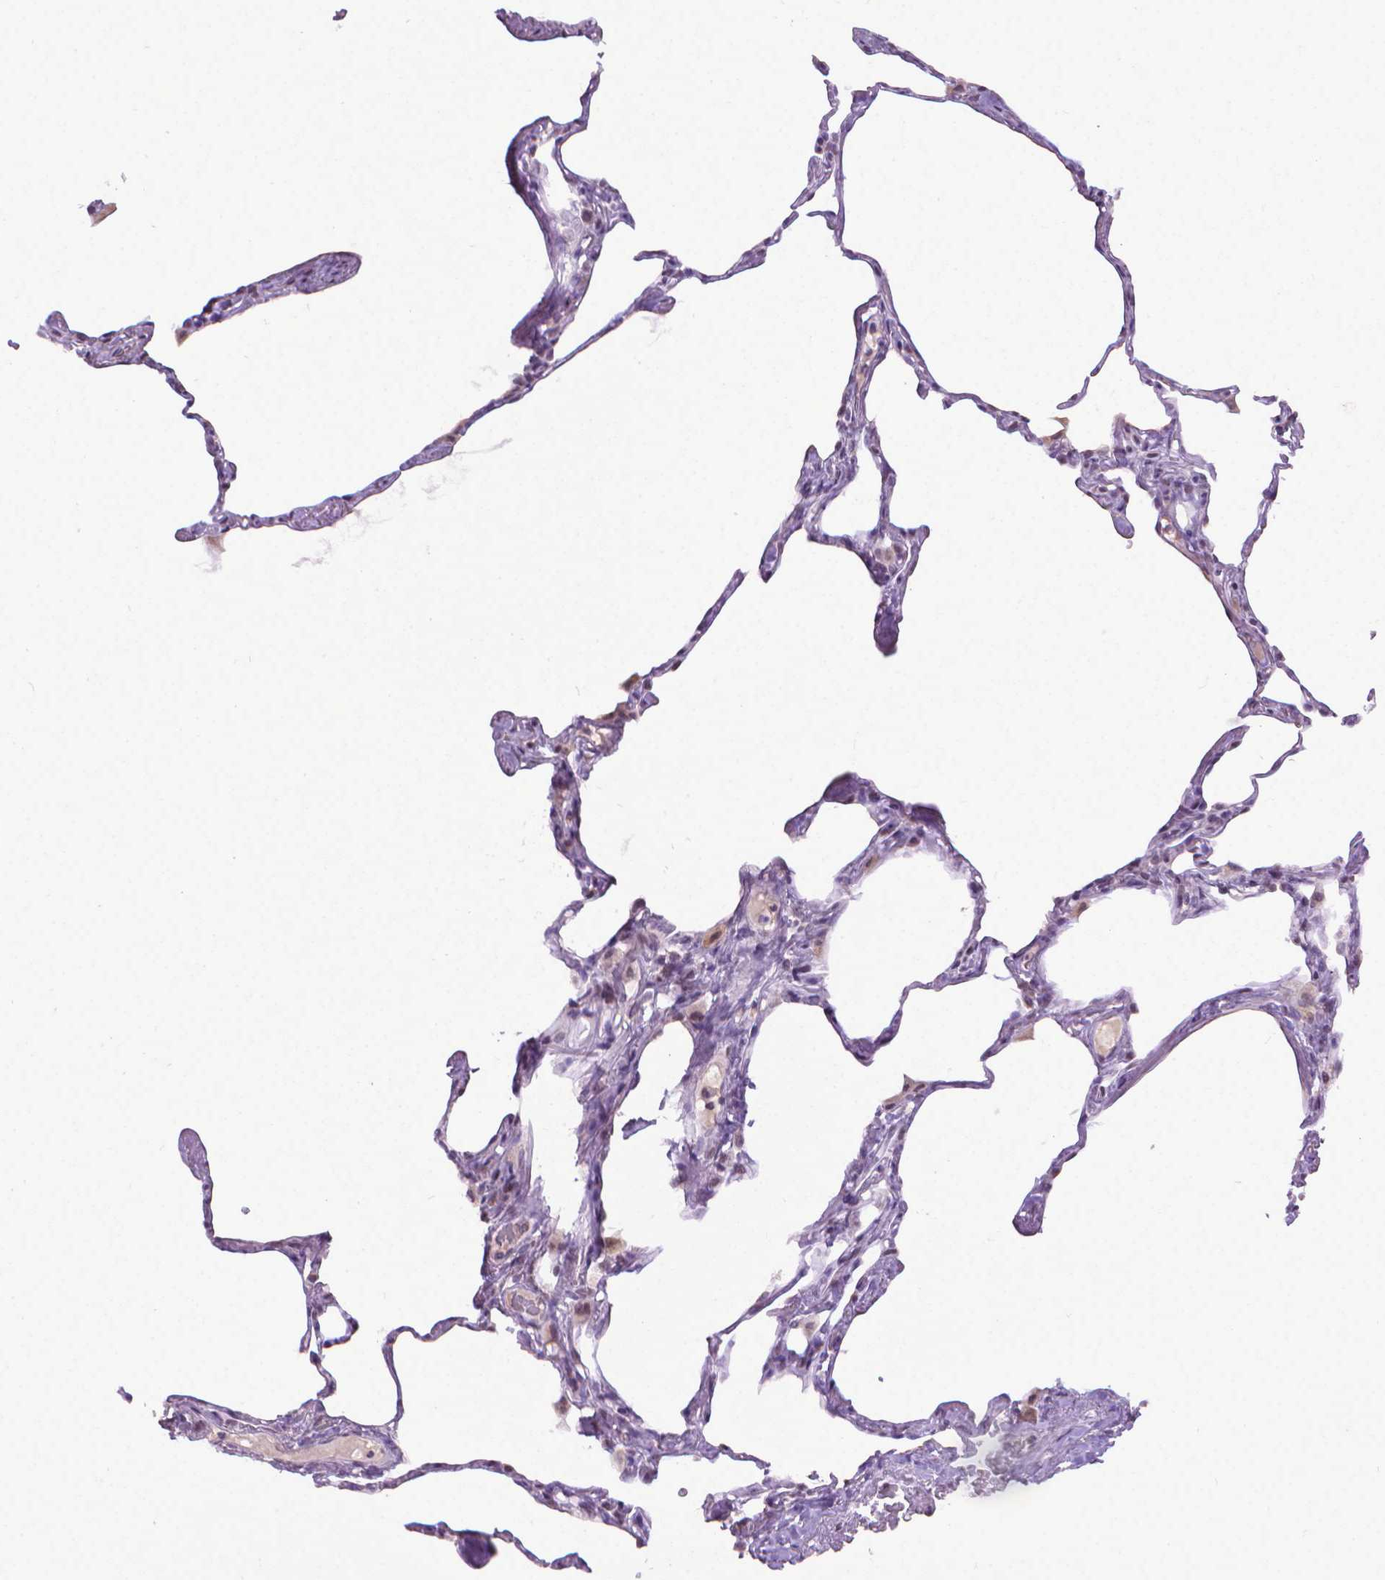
{"staining": {"intensity": "negative", "quantity": "none", "location": "none"}, "tissue": "lung", "cell_type": "Alveolar cells", "image_type": "normal", "snomed": [{"axis": "morphology", "description": "Normal tissue, NOS"}, {"axis": "topography", "description": "Lung"}], "caption": "Micrograph shows no significant protein positivity in alveolar cells of unremarkable lung.", "gene": "KMO", "patient": {"sex": "male", "age": 65}}